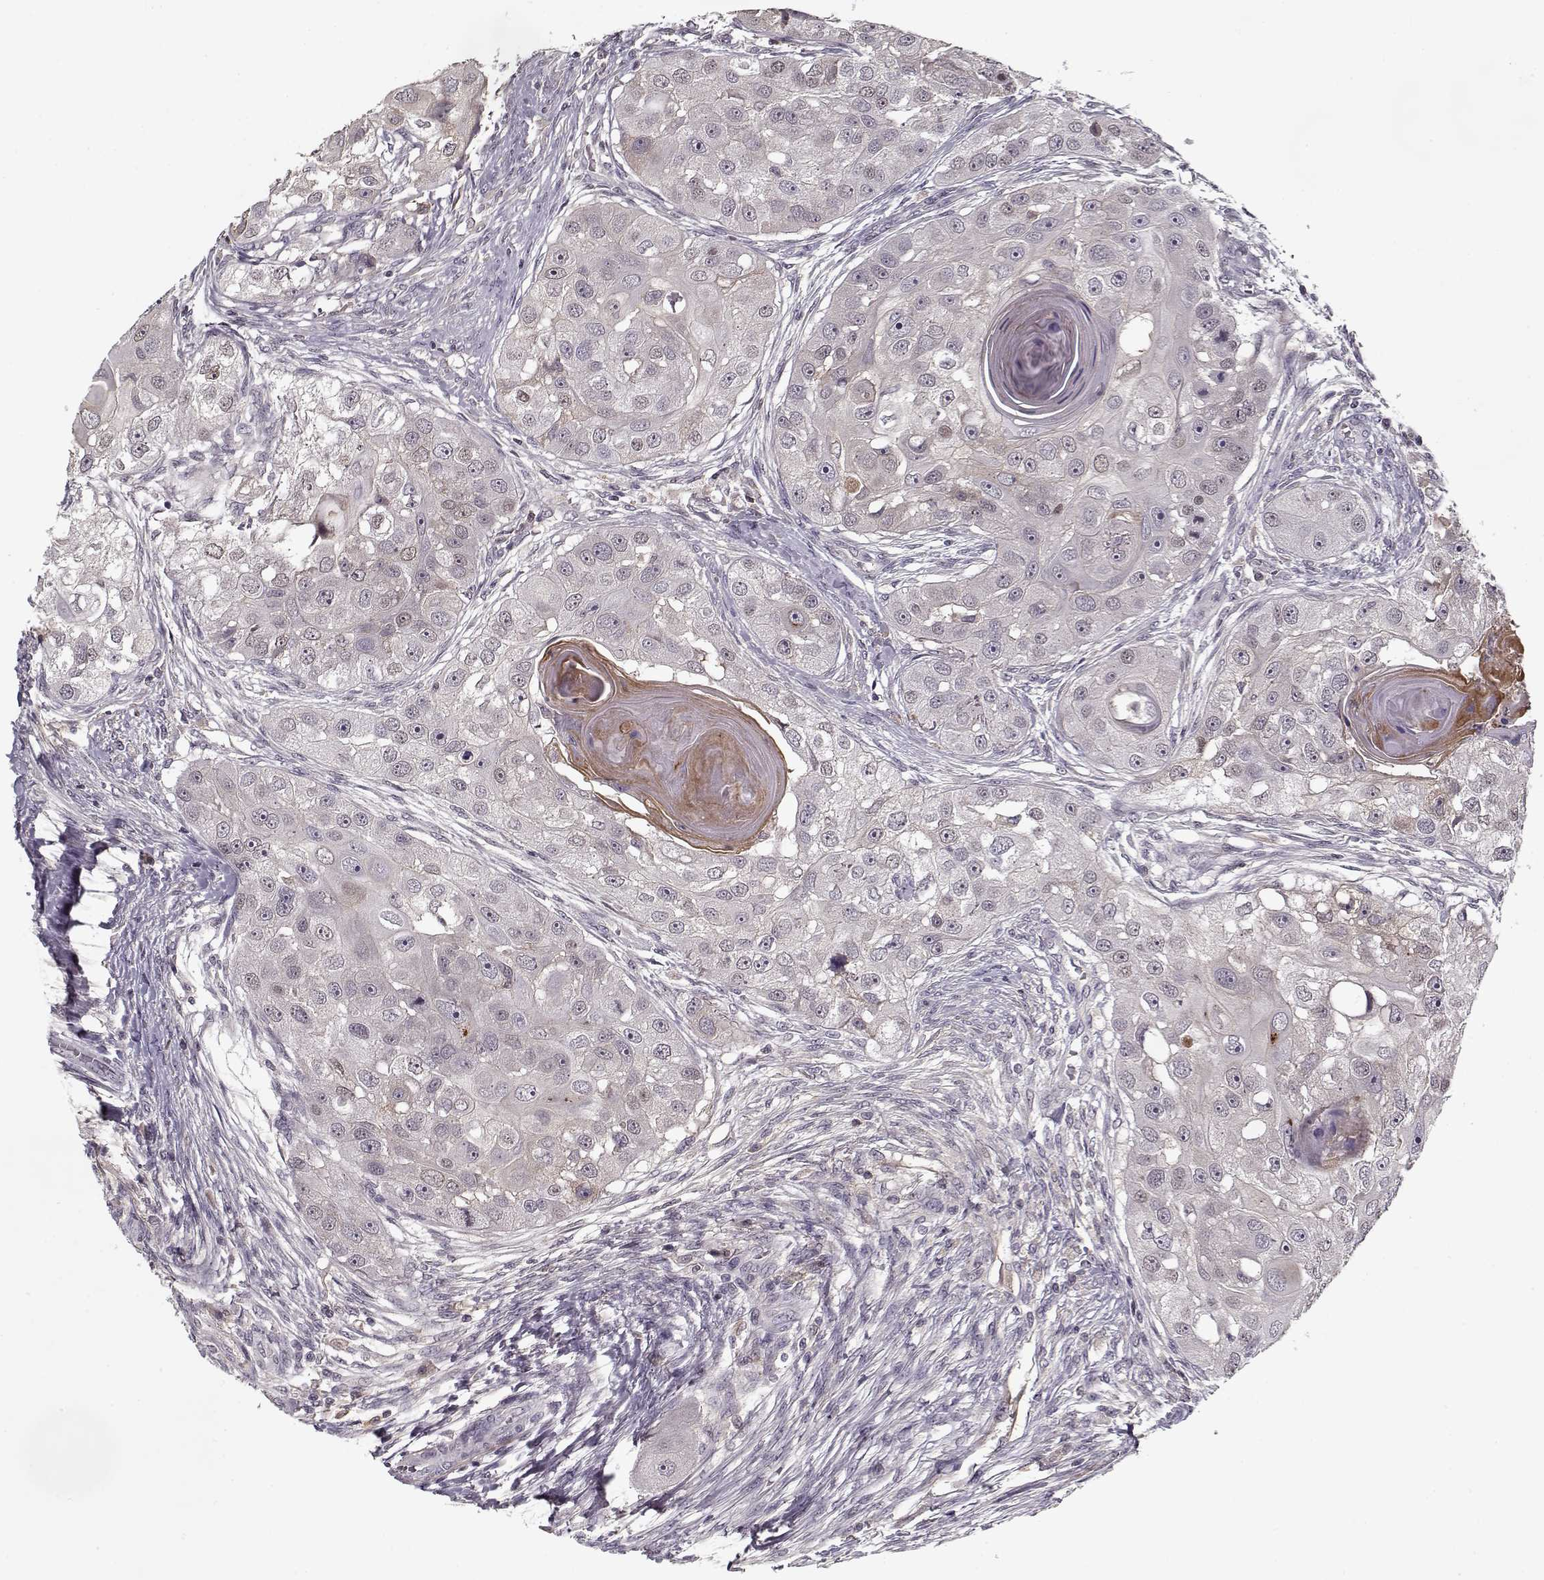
{"staining": {"intensity": "negative", "quantity": "none", "location": "none"}, "tissue": "head and neck cancer", "cell_type": "Tumor cells", "image_type": "cancer", "snomed": [{"axis": "morphology", "description": "Squamous cell carcinoma, NOS"}, {"axis": "topography", "description": "Head-Neck"}], "caption": "This is an immunohistochemistry (IHC) photomicrograph of head and neck squamous cell carcinoma. There is no positivity in tumor cells.", "gene": "AFM", "patient": {"sex": "male", "age": 51}}